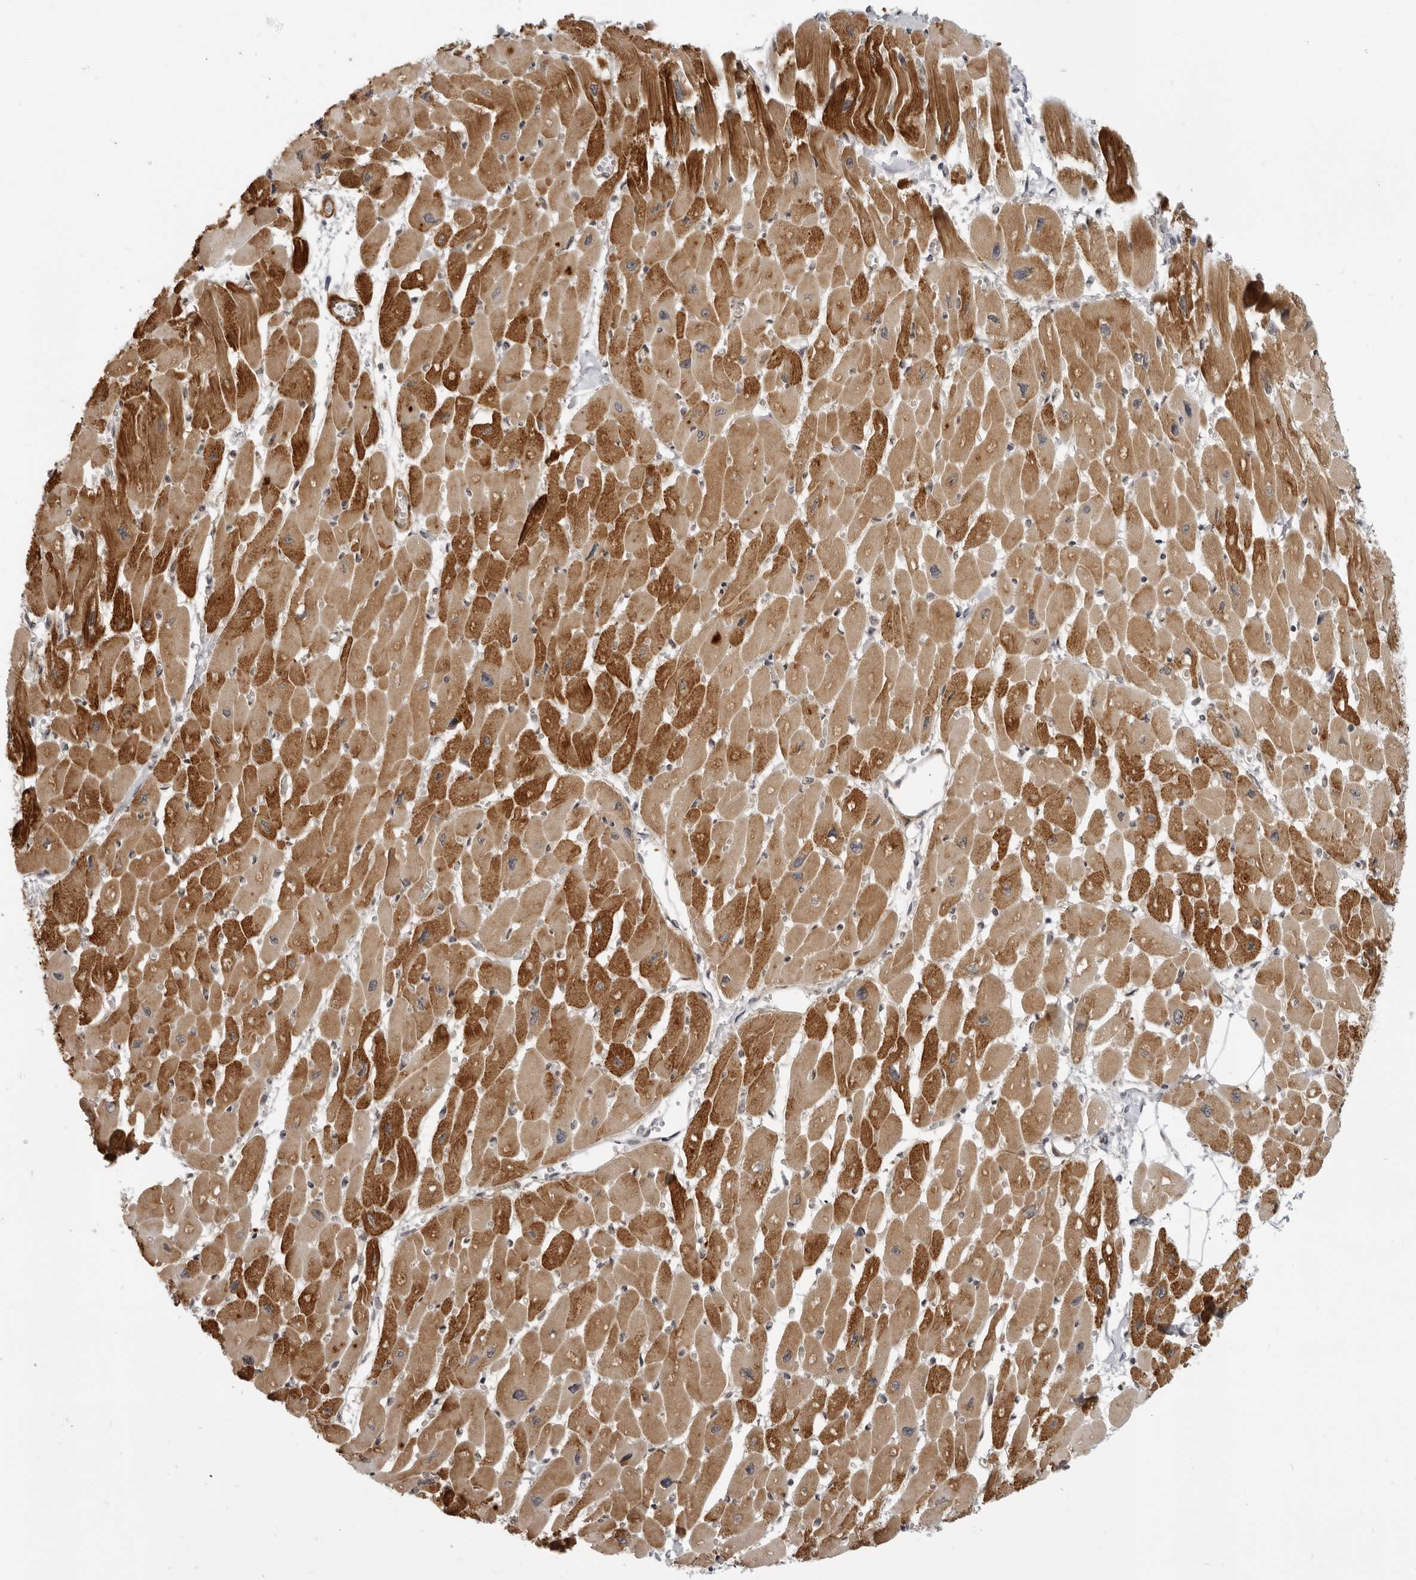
{"staining": {"intensity": "moderate", "quantity": ">75%", "location": "cytoplasmic/membranous"}, "tissue": "heart muscle", "cell_type": "Cardiomyocytes", "image_type": "normal", "snomed": [{"axis": "morphology", "description": "Normal tissue, NOS"}, {"axis": "topography", "description": "Heart"}], "caption": "Immunohistochemistry micrograph of benign human heart muscle stained for a protein (brown), which displays medium levels of moderate cytoplasmic/membranous positivity in about >75% of cardiomyocytes.", "gene": "SRGAP2", "patient": {"sex": "female", "age": 54}}